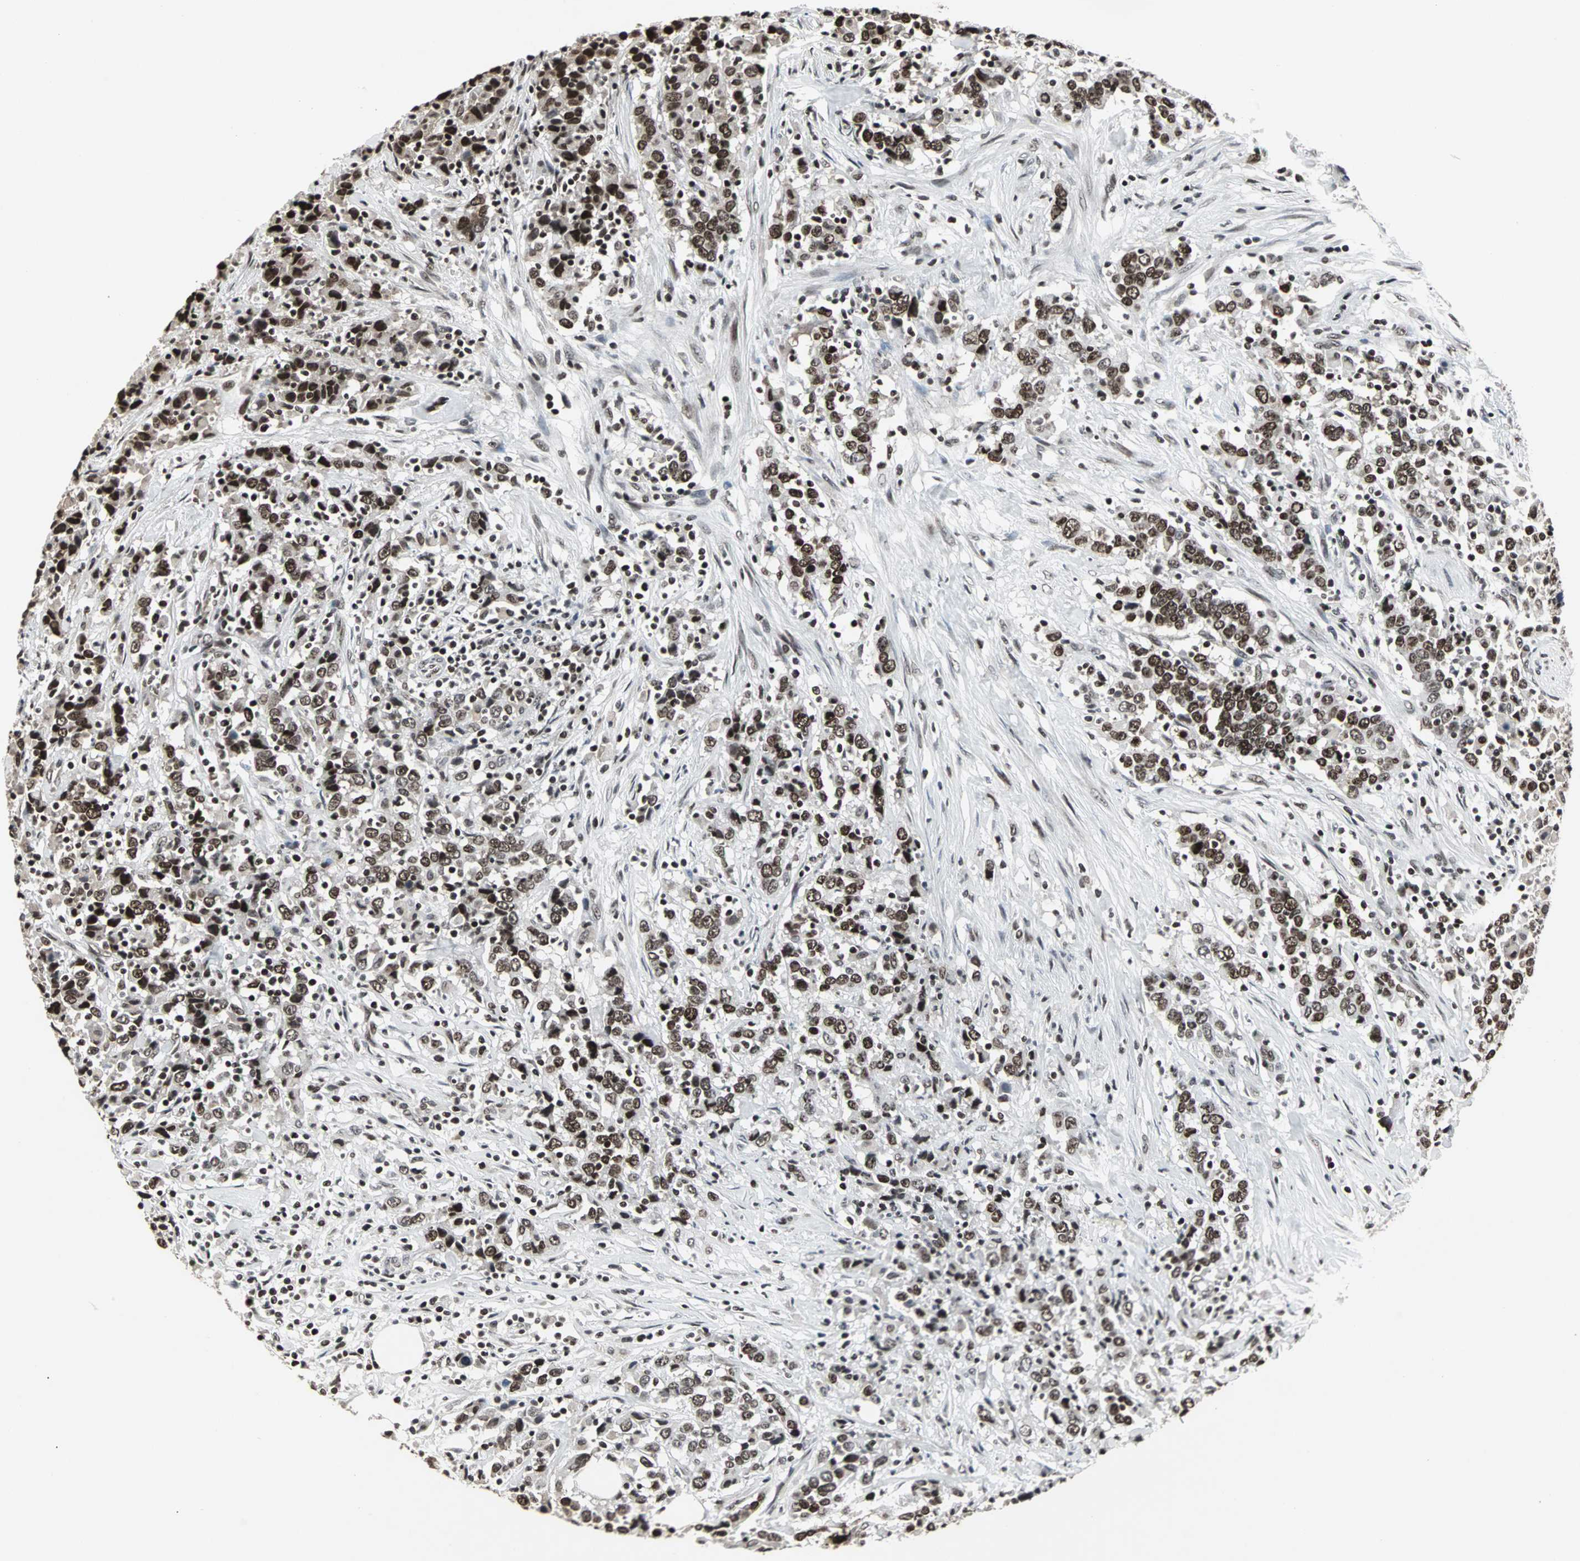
{"staining": {"intensity": "strong", "quantity": ">75%", "location": "nuclear"}, "tissue": "urothelial cancer", "cell_type": "Tumor cells", "image_type": "cancer", "snomed": [{"axis": "morphology", "description": "Urothelial carcinoma, High grade"}, {"axis": "topography", "description": "Urinary bladder"}], "caption": "The photomicrograph shows immunohistochemical staining of urothelial cancer. There is strong nuclear positivity is identified in approximately >75% of tumor cells.", "gene": "PNKP", "patient": {"sex": "male", "age": 61}}